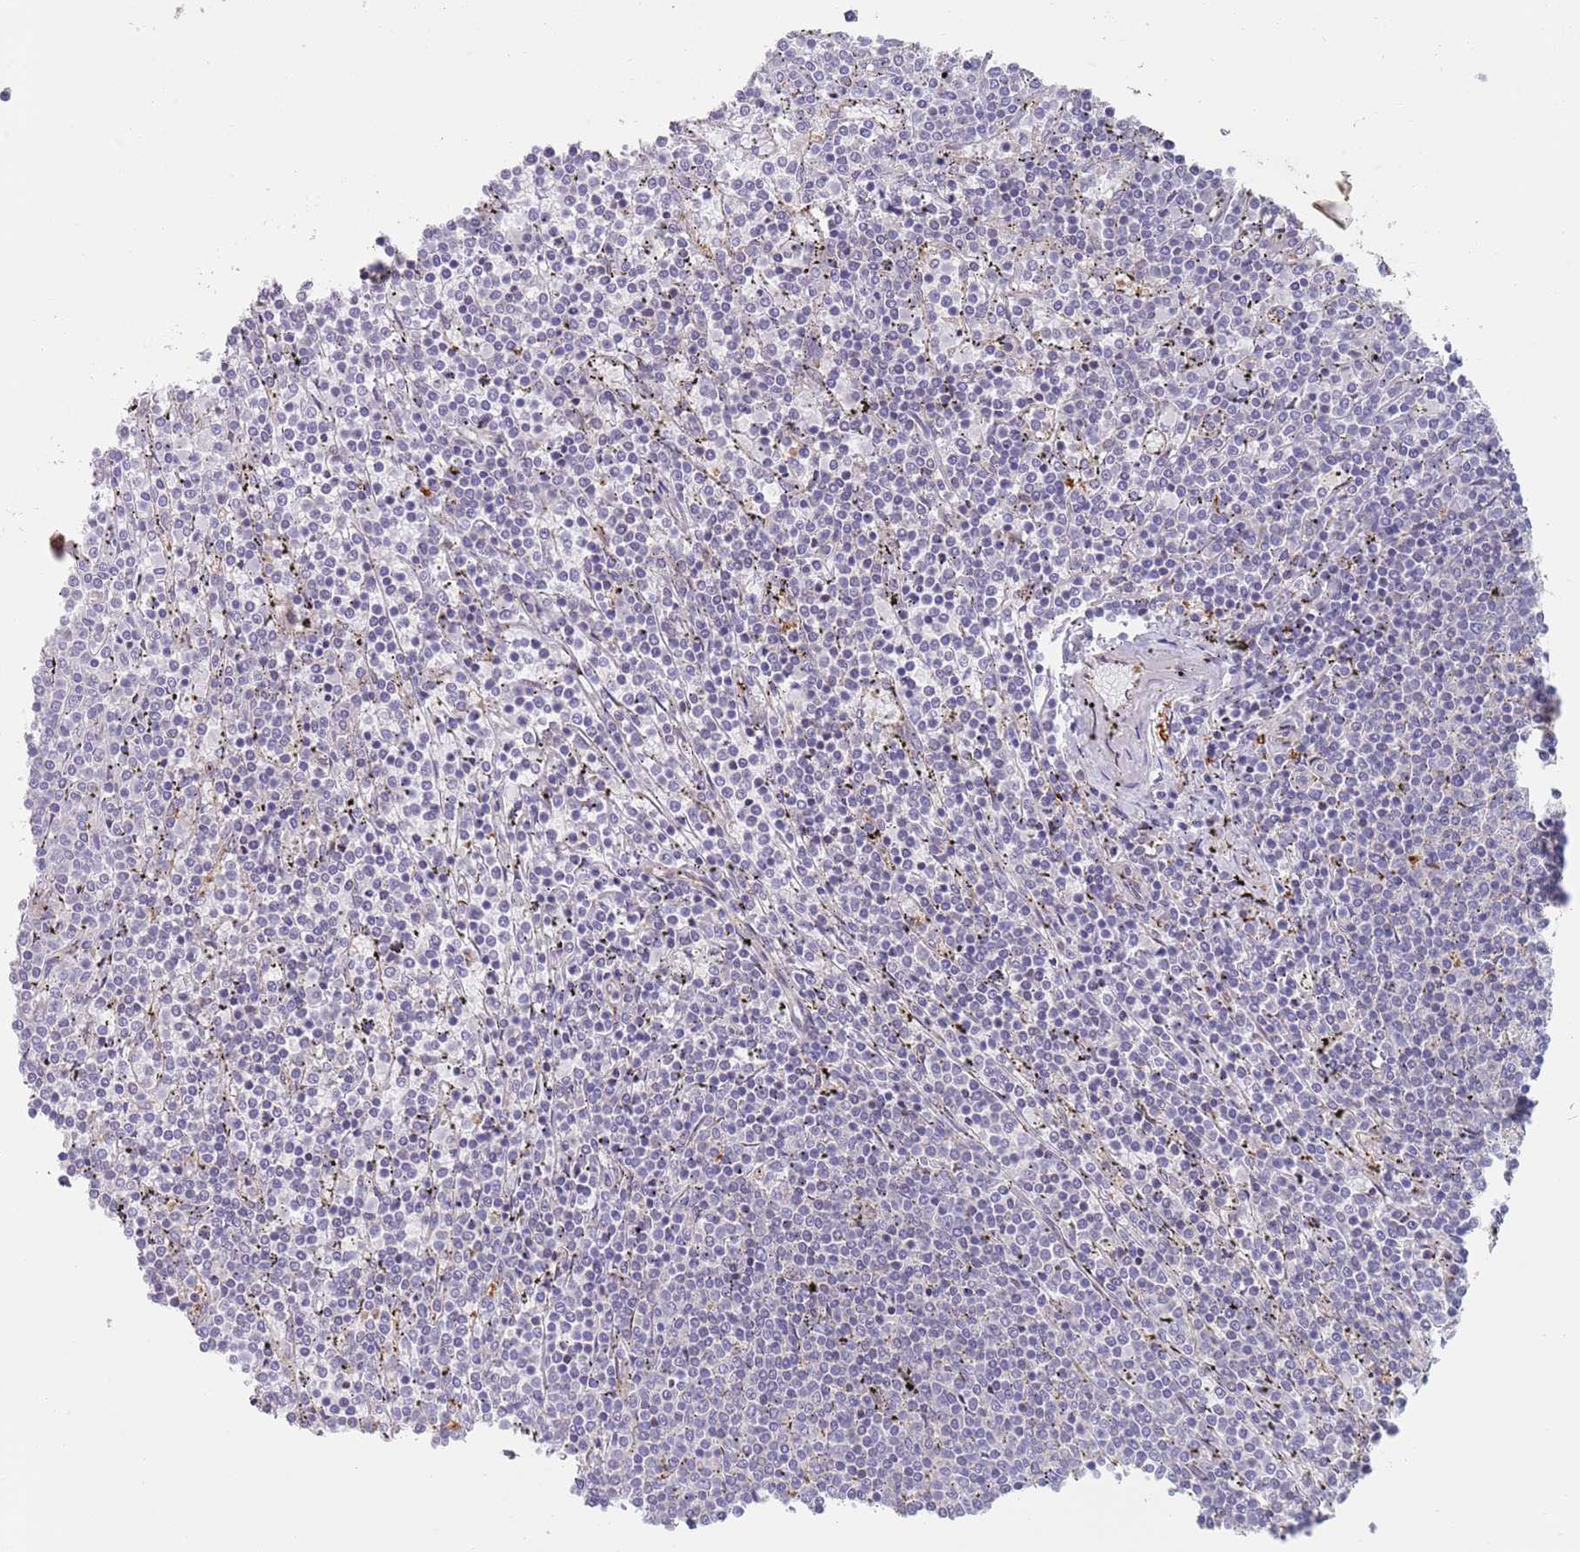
{"staining": {"intensity": "negative", "quantity": "none", "location": "none"}, "tissue": "lymphoma", "cell_type": "Tumor cells", "image_type": "cancer", "snomed": [{"axis": "morphology", "description": "Malignant lymphoma, non-Hodgkin's type, Low grade"}, {"axis": "topography", "description": "Spleen"}], "caption": "Immunohistochemistry of lymphoma displays no positivity in tumor cells.", "gene": "APPL2", "patient": {"sex": "female", "age": 50}}